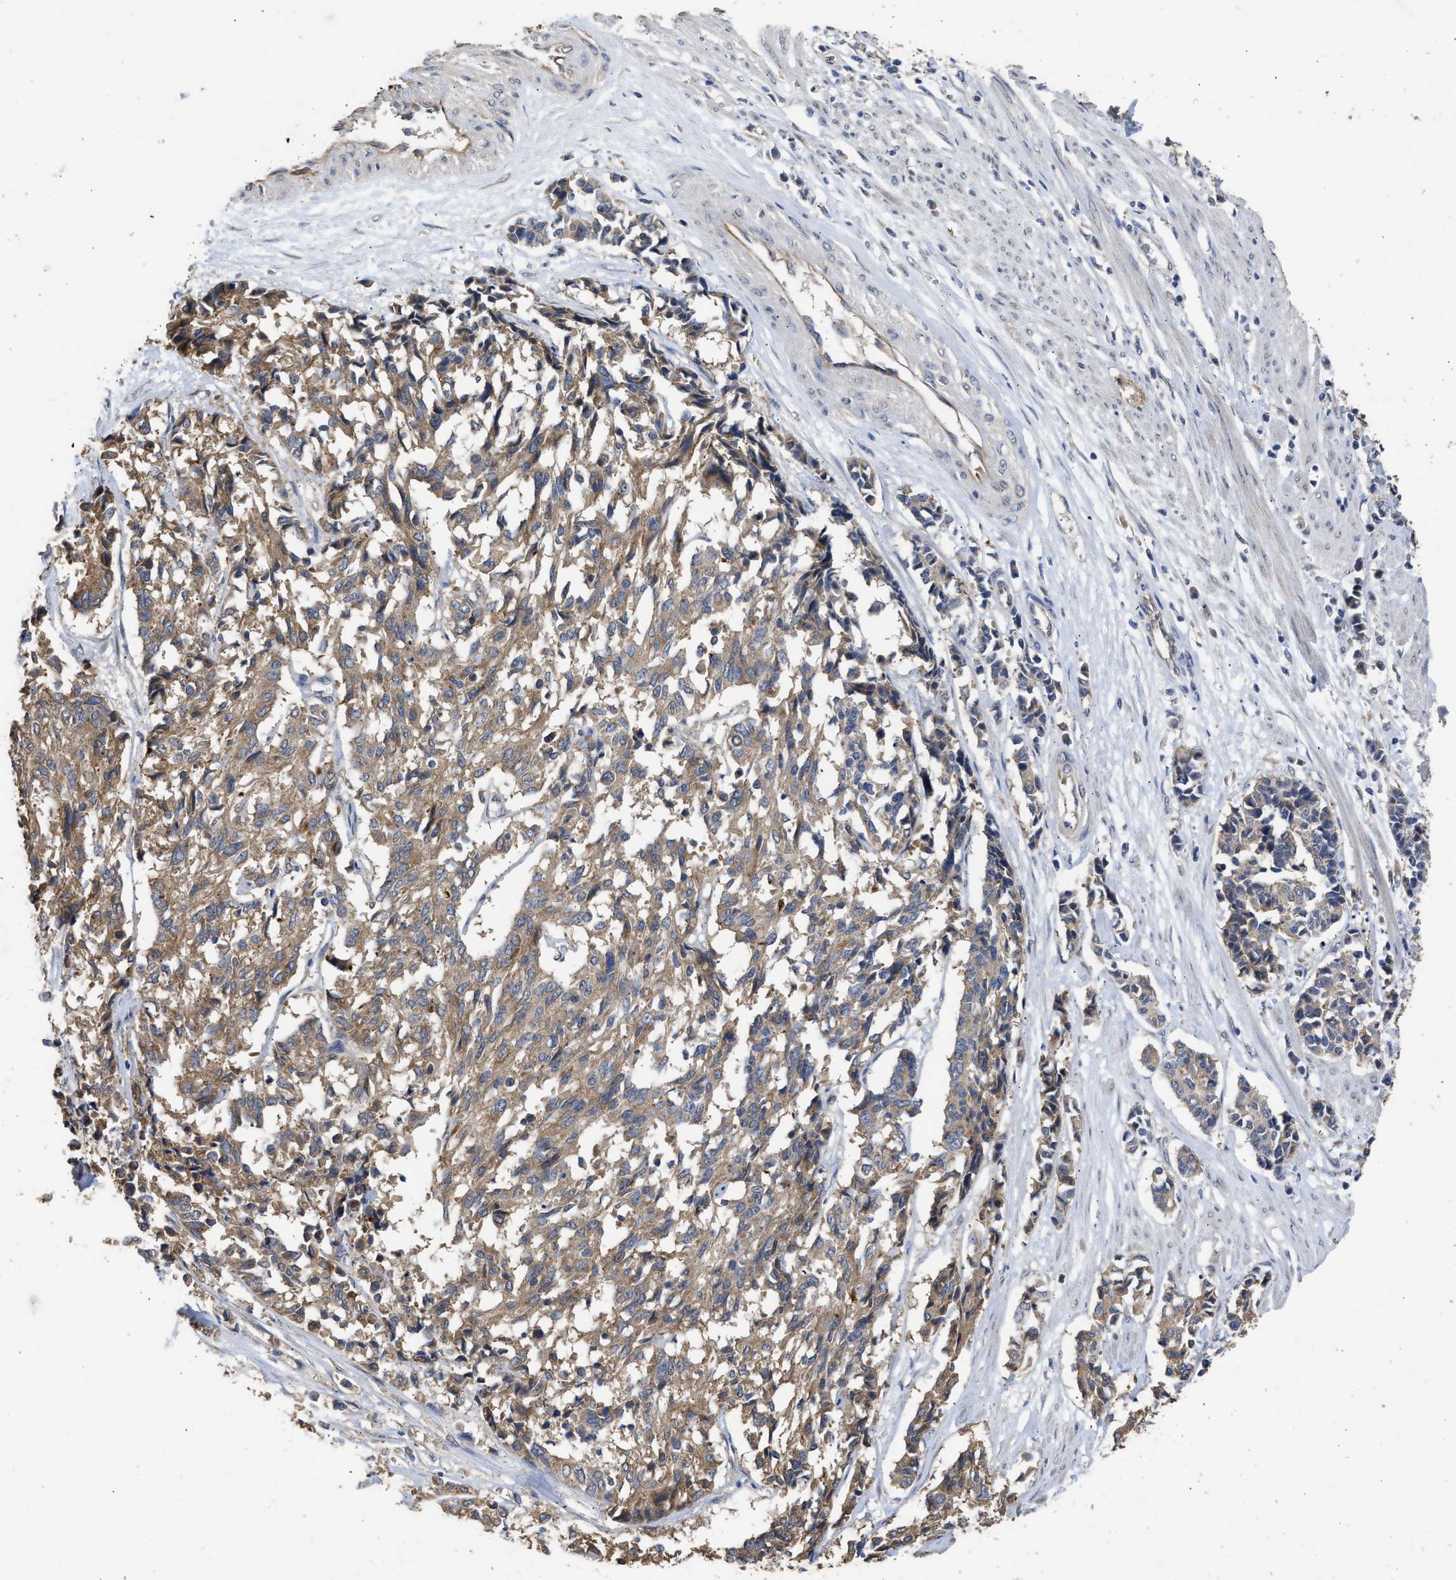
{"staining": {"intensity": "moderate", "quantity": ">75%", "location": "cytoplasmic/membranous"}, "tissue": "cervical cancer", "cell_type": "Tumor cells", "image_type": "cancer", "snomed": [{"axis": "morphology", "description": "Squamous cell carcinoma, NOS"}, {"axis": "topography", "description": "Cervix"}], "caption": "A brown stain highlights moderate cytoplasmic/membranous staining of a protein in human cervical cancer (squamous cell carcinoma) tumor cells.", "gene": "SPINT2", "patient": {"sex": "female", "age": 35}}